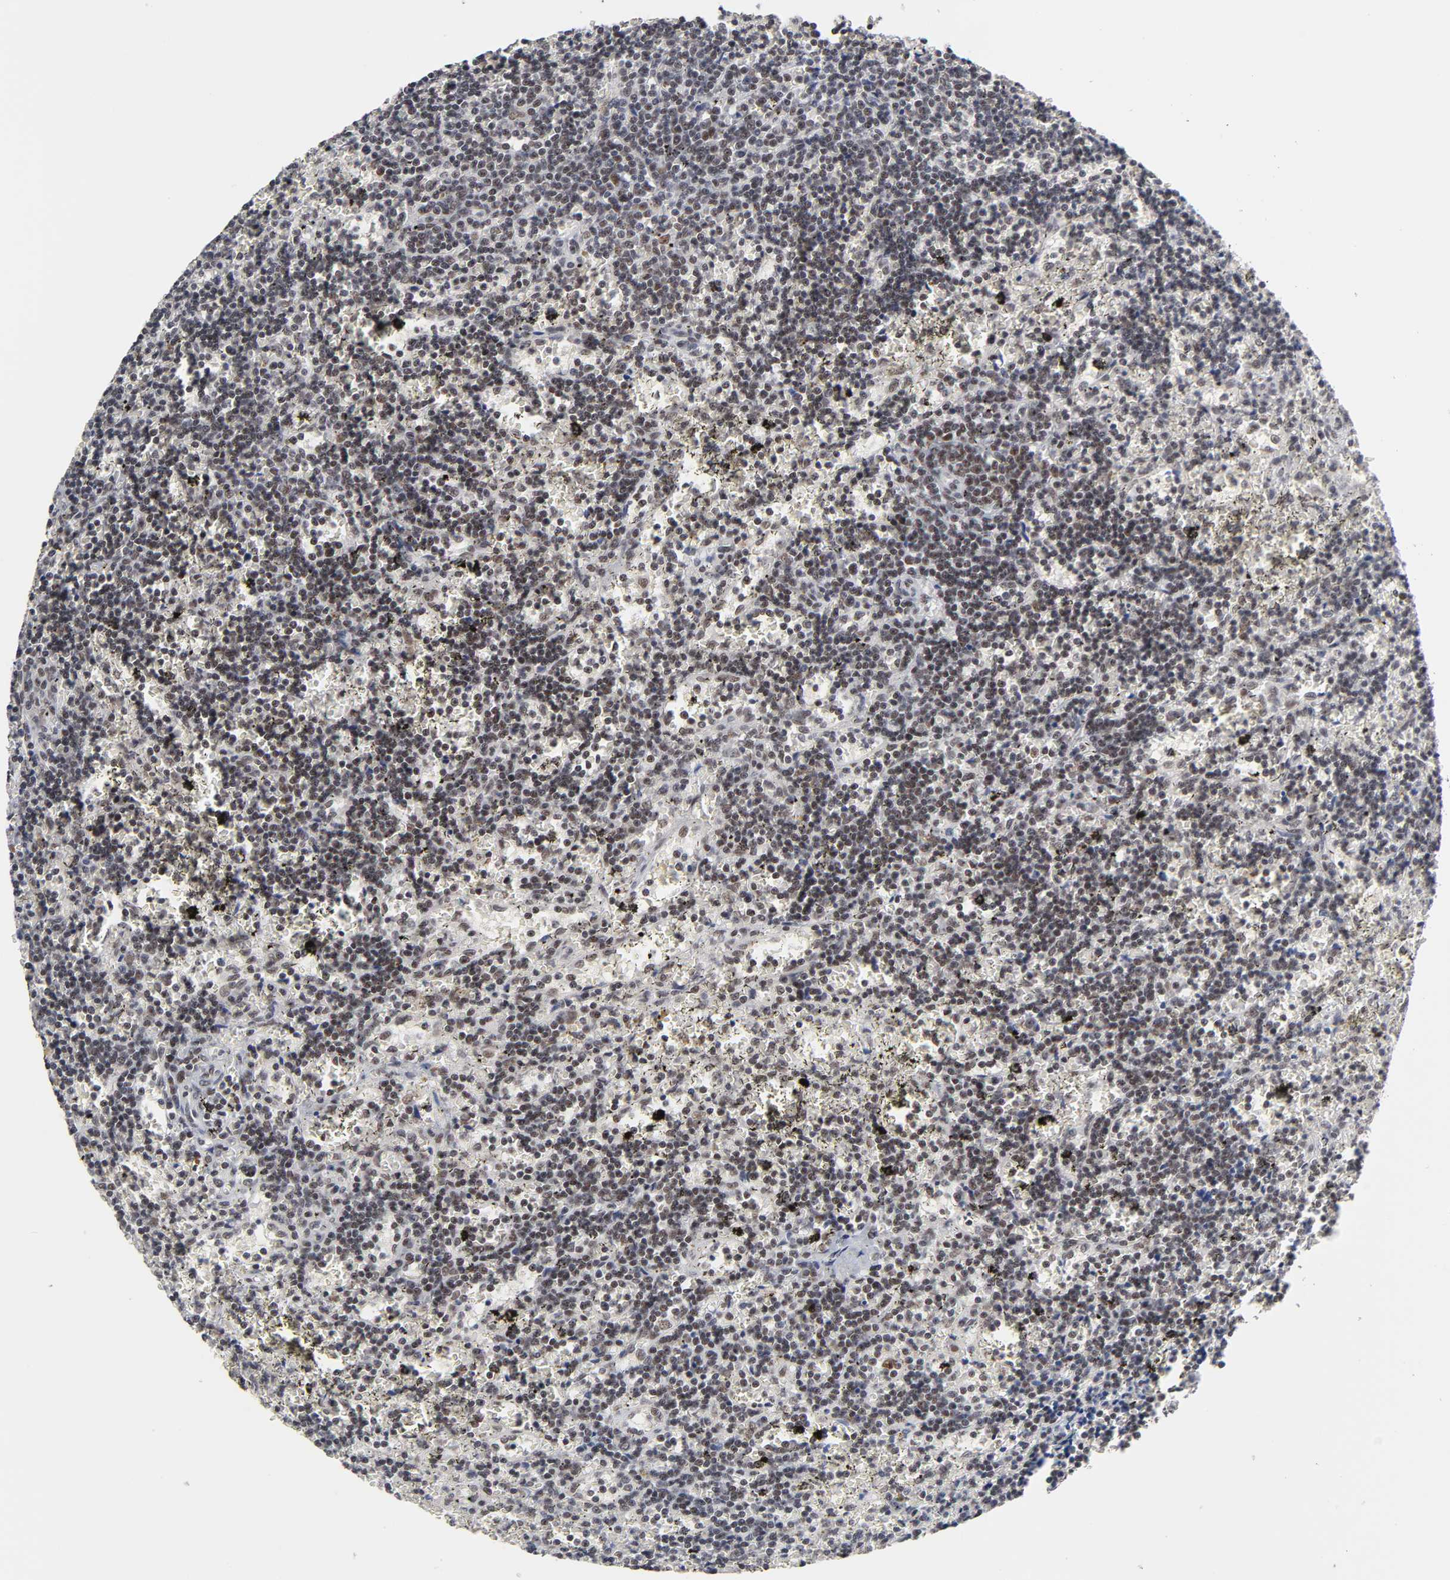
{"staining": {"intensity": "weak", "quantity": "25%-75%", "location": "nuclear"}, "tissue": "lymphoma", "cell_type": "Tumor cells", "image_type": "cancer", "snomed": [{"axis": "morphology", "description": "Malignant lymphoma, non-Hodgkin's type, Low grade"}, {"axis": "topography", "description": "Spleen"}], "caption": "Low-grade malignant lymphoma, non-Hodgkin's type stained for a protein (brown) exhibits weak nuclear positive expression in about 25%-75% of tumor cells.", "gene": "TRIM33", "patient": {"sex": "male", "age": 60}}